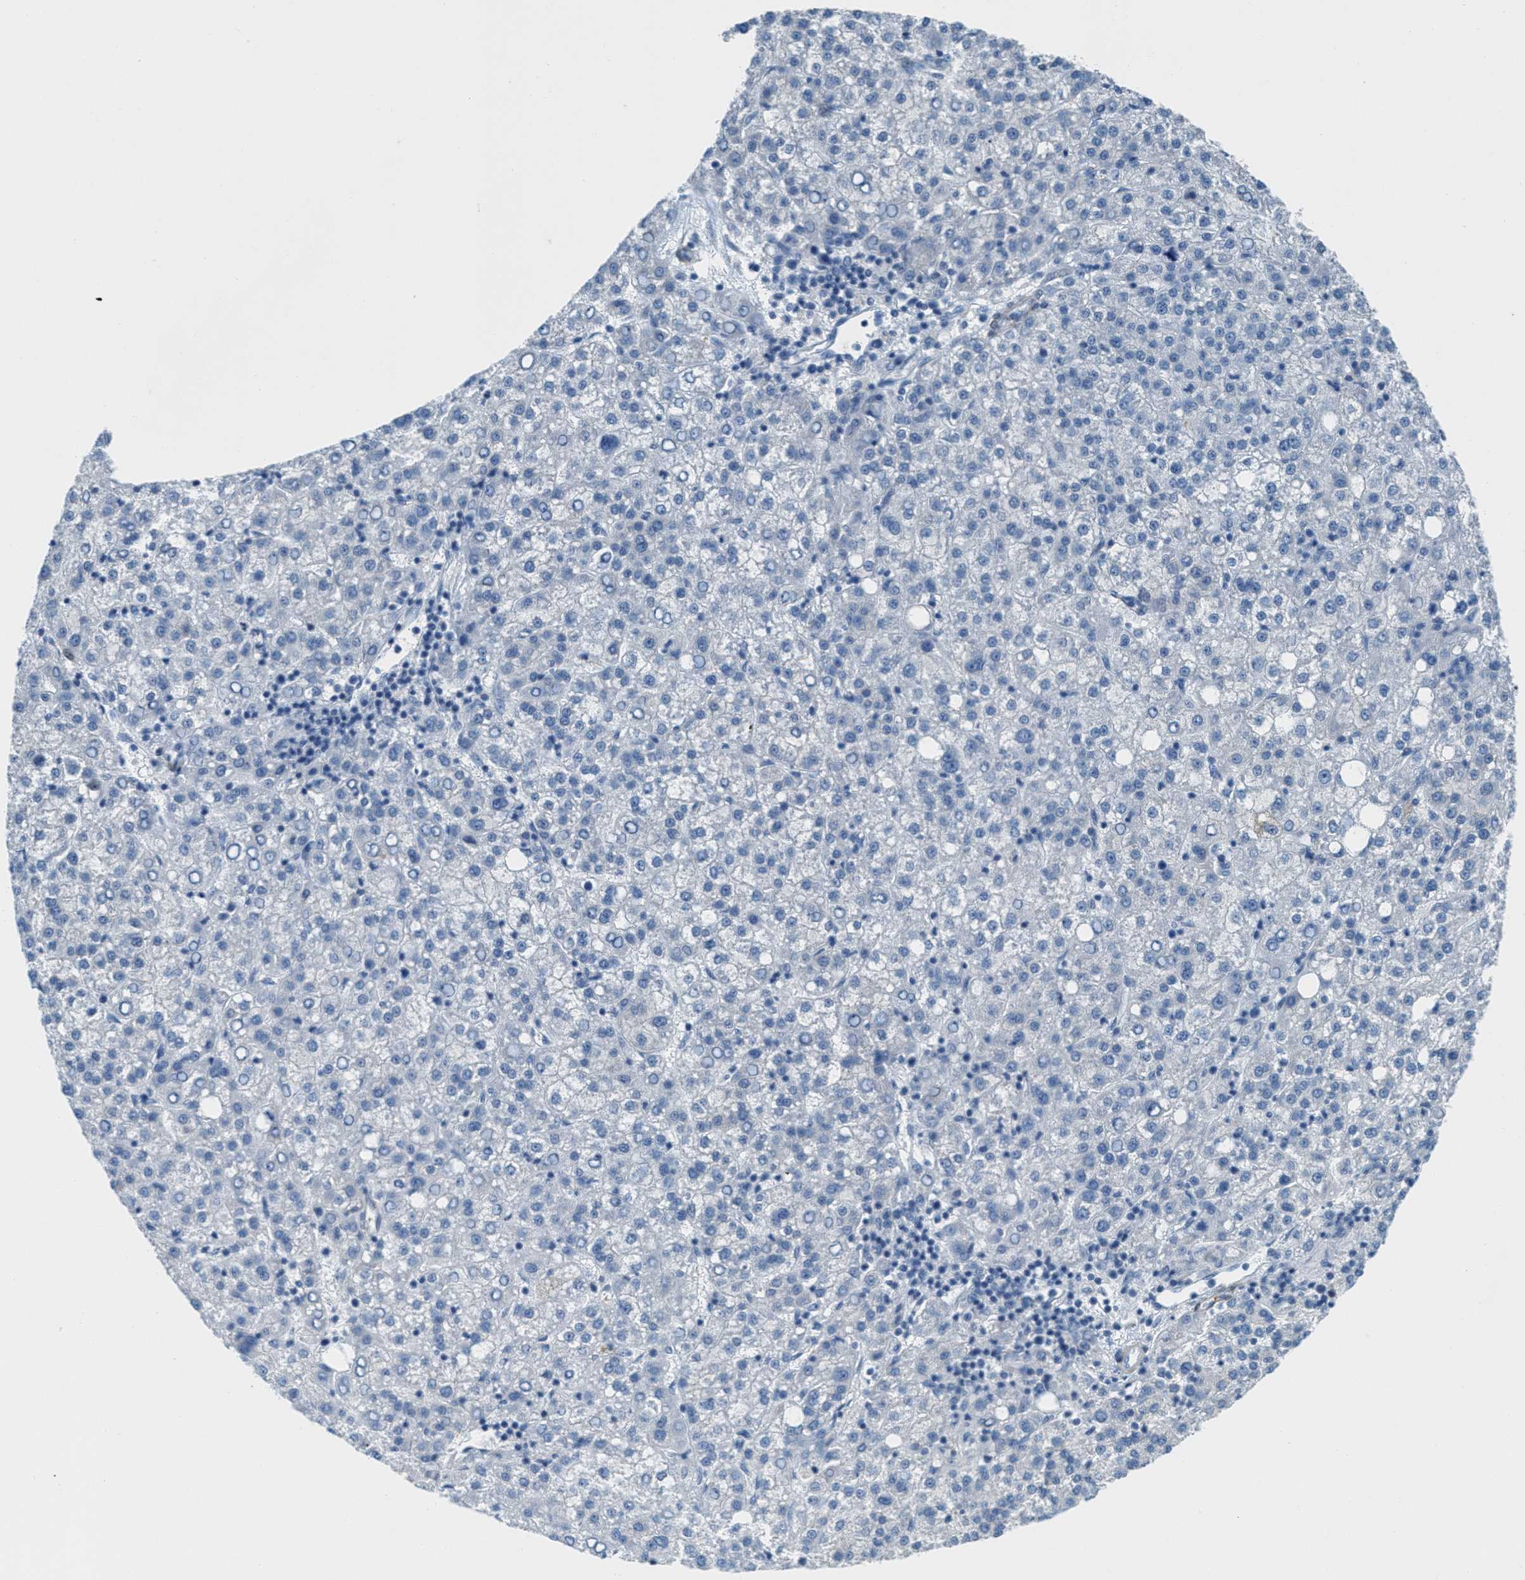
{"staining": {"intensity": "negative", "quantity": "none", "location": "none"}, "tissue": "liver cancer", "cell_type": "Tumor cells", "image_type": "cancer", "snomed": [{"axis": "morphology", "description": "Carcinoma, Hepatocellular, NOS"}, {"axis": "topography", "description": "Liver"}], "caption": "A histopathology image of liver cancer stained for a protein shows no brown staining in tumor cells.", "gene": "MAPRE2", "patient": {"sex": "female", "age": 58}}